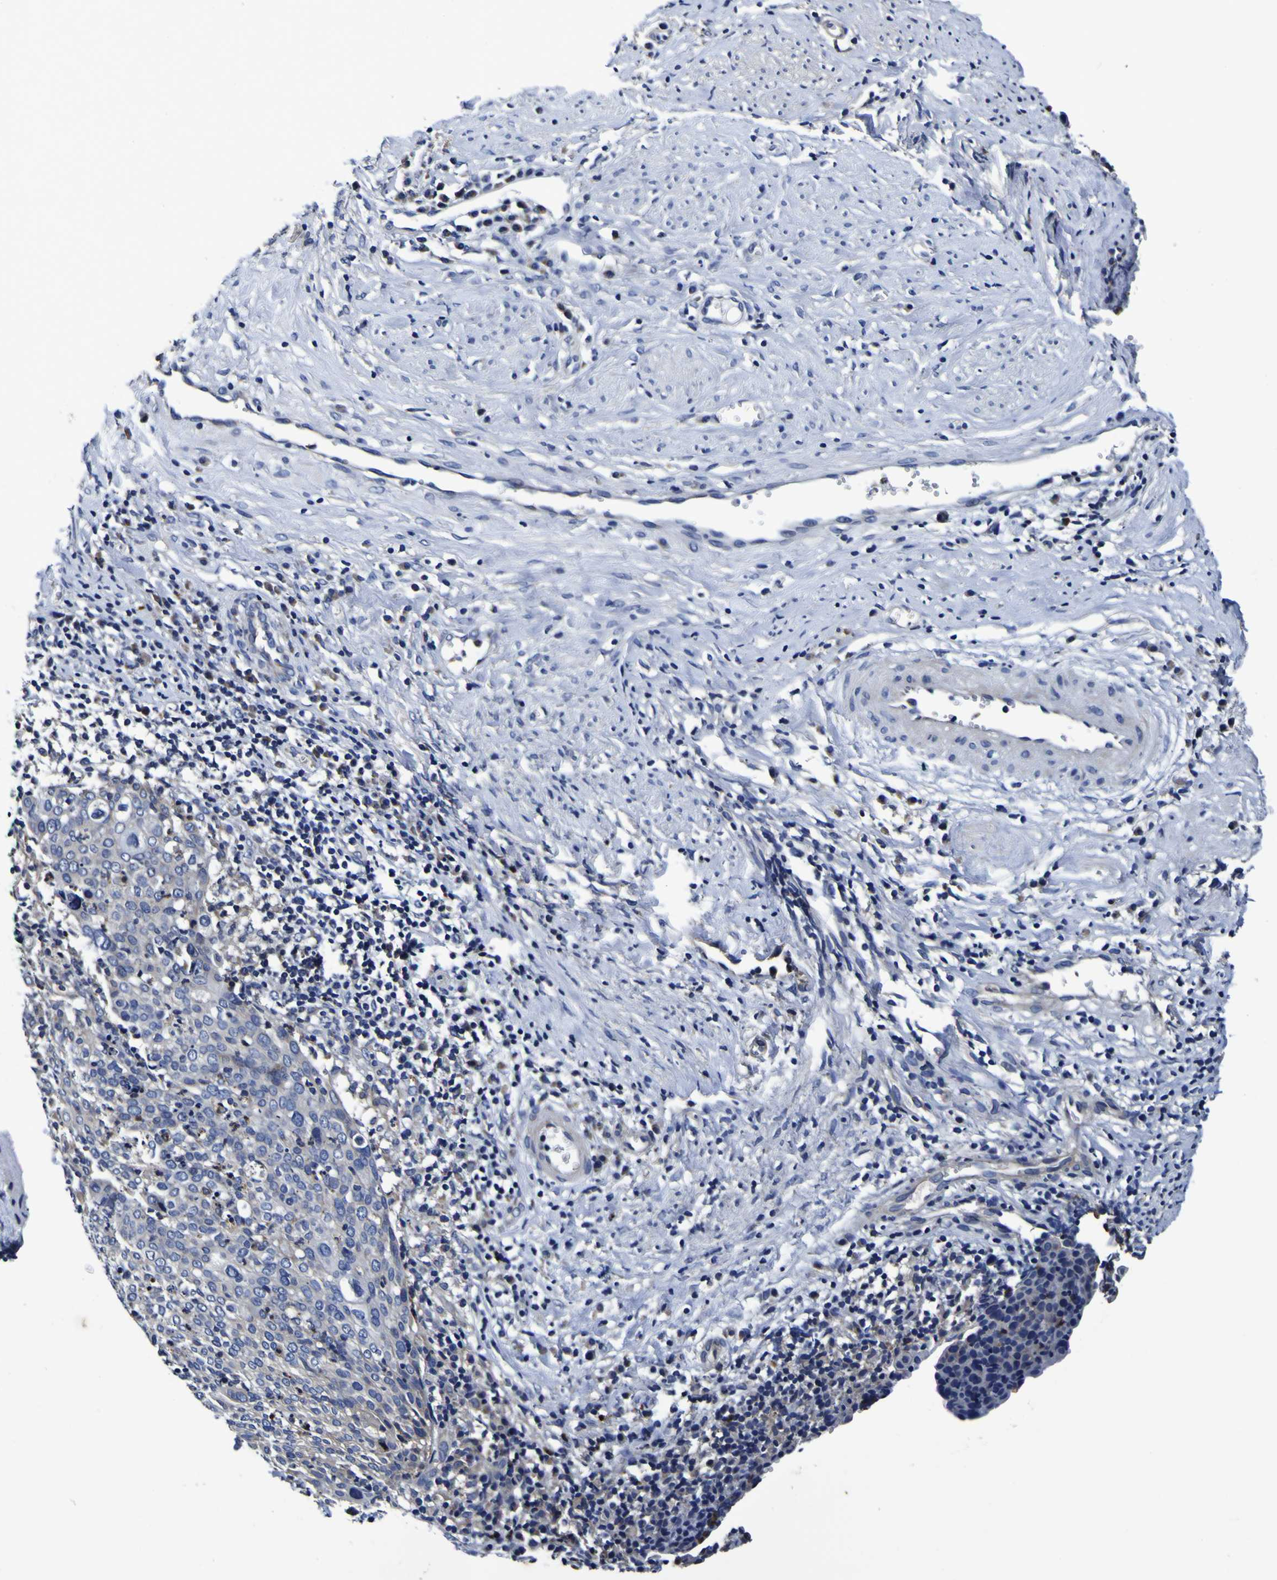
{"staining": {"intensity": "negative", "quantity": "none", "location": "none"}, "tissue": "cervical cancer", "cell_type": "Tumor cells", "image_type": "cancer", "snomed": [{"axis": "morphology", "description": "Squamous cell carcinoma, NOS"}, {"axis": "topography", "description": "Cervix"}], "caption": "This photomicrograph is of squamous cell carcinoma (cervical) stained with IHC to label a protein in brown with the nuclei are counter-stained blue. There is no positivity in tumor cells.", "gene": "PANK4", "patient": {"sex": "female", "age": 40}}